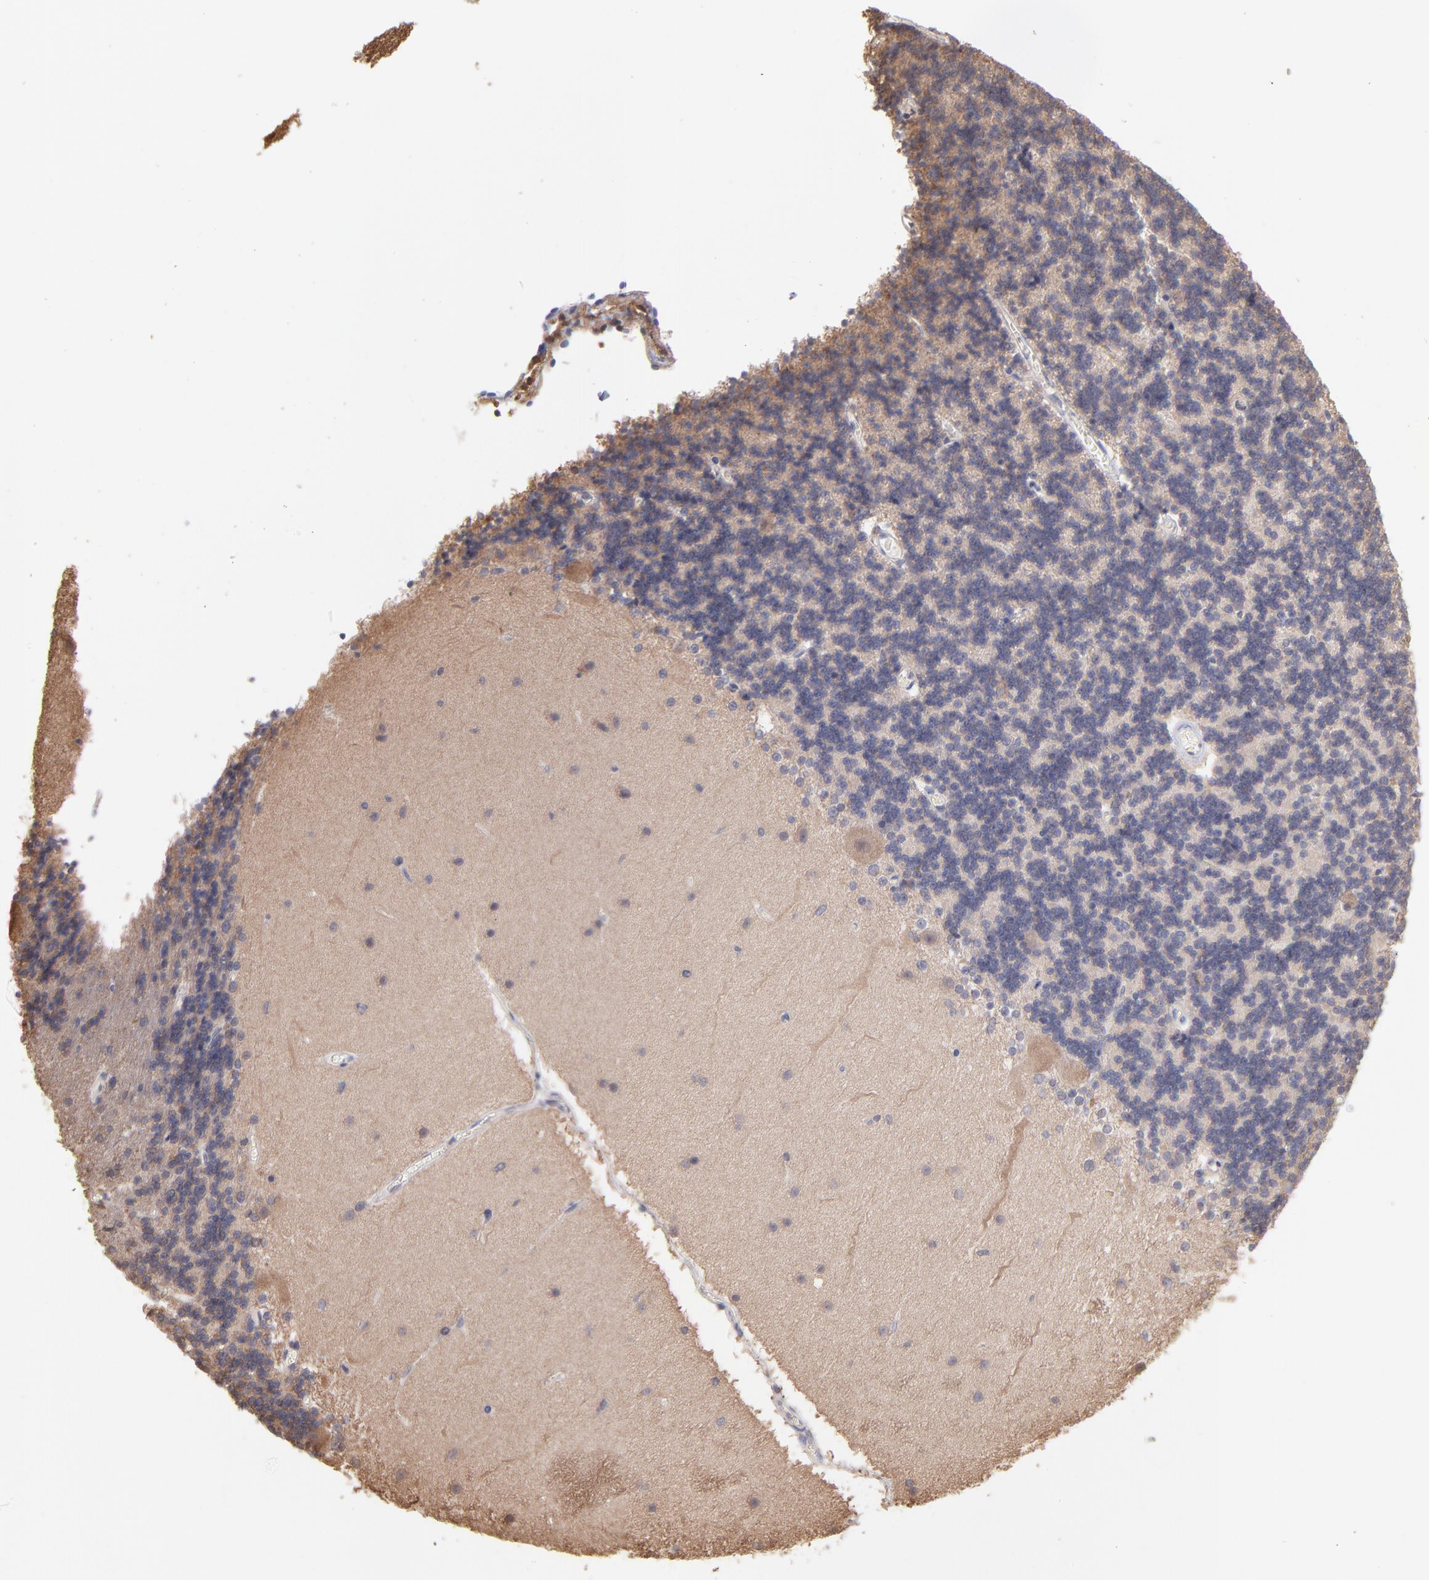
{"staining": {"intensity": "moderate", "quantity": ">75%", "location": "cytoplasmic/membranous"}, "tissue": "cerebellum", "cell_type": "Cells in granular layer", "image_type": "normal", "snomed": [{"axis": "morphology", "description": "Normal tissue, NOS"}, {"axis": "topography", "description": "Cerebellum"}], "caption": "Approximately >75% of cells in granular layer in benign cerebellum display moderate cytoplasmic/membranous protein expression as visualized by brown immunohistochemical staining.", "gene": "MAP2K2", "patient": {"sex": "female", "age": 54}}